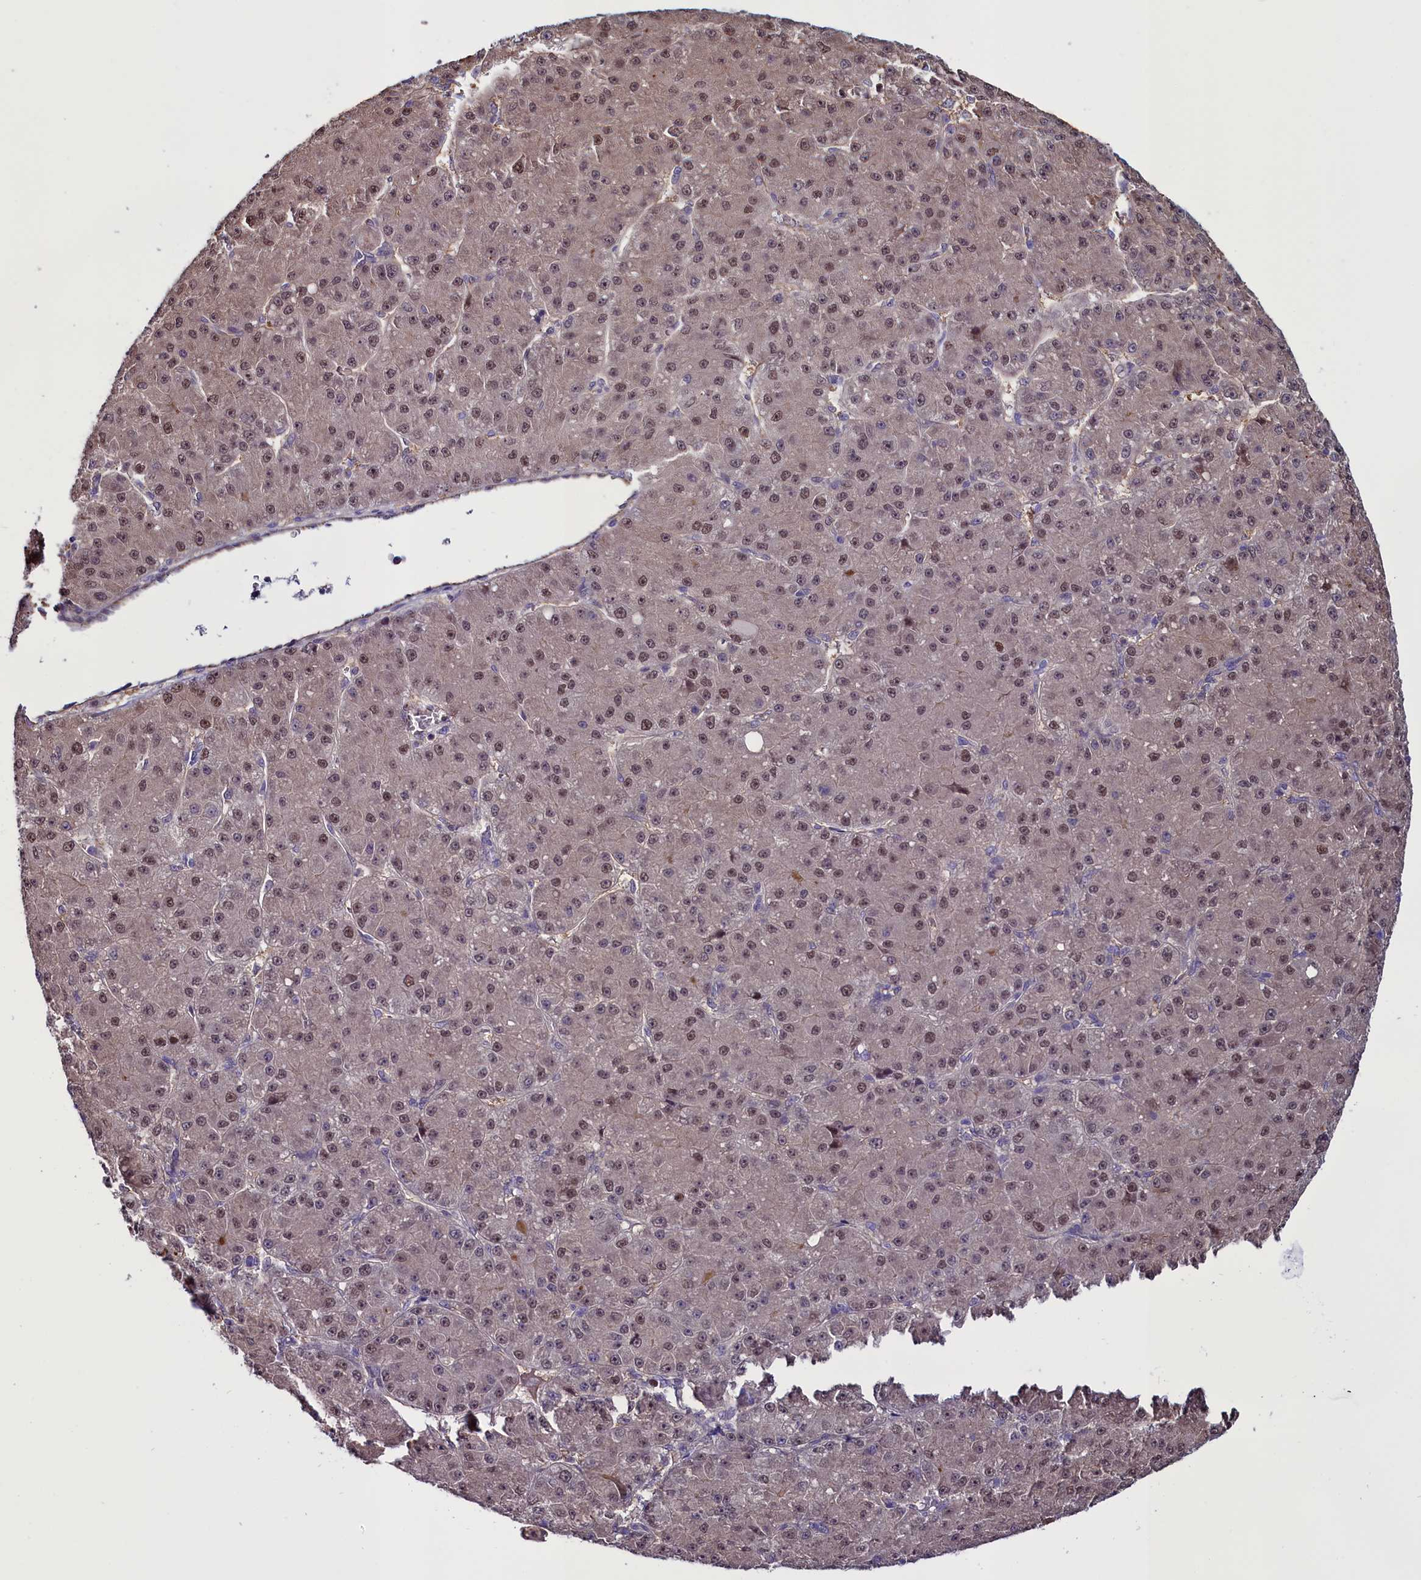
{"staining": {"intensity": "moderate", "quantity": ">75%", "location": "nuclear"}, "tissue": "liver cancer", "cell_type": "Tumor cells", "image_type": "cancer", "snomed": [{"axis": "morphology", "description": "Carcinoma, Hepatocellular, NOS"}, {"axis": "topography", "description": "Liver"}], "caption": "The photomicrograph displays immunohistochemical staining of liver hepatocellular carcinoma. There is moderate nuclear expression is present in about >75% of tumor cells.", "gene": "PDILT", "patient": {"sex": "male", "age": 67}}